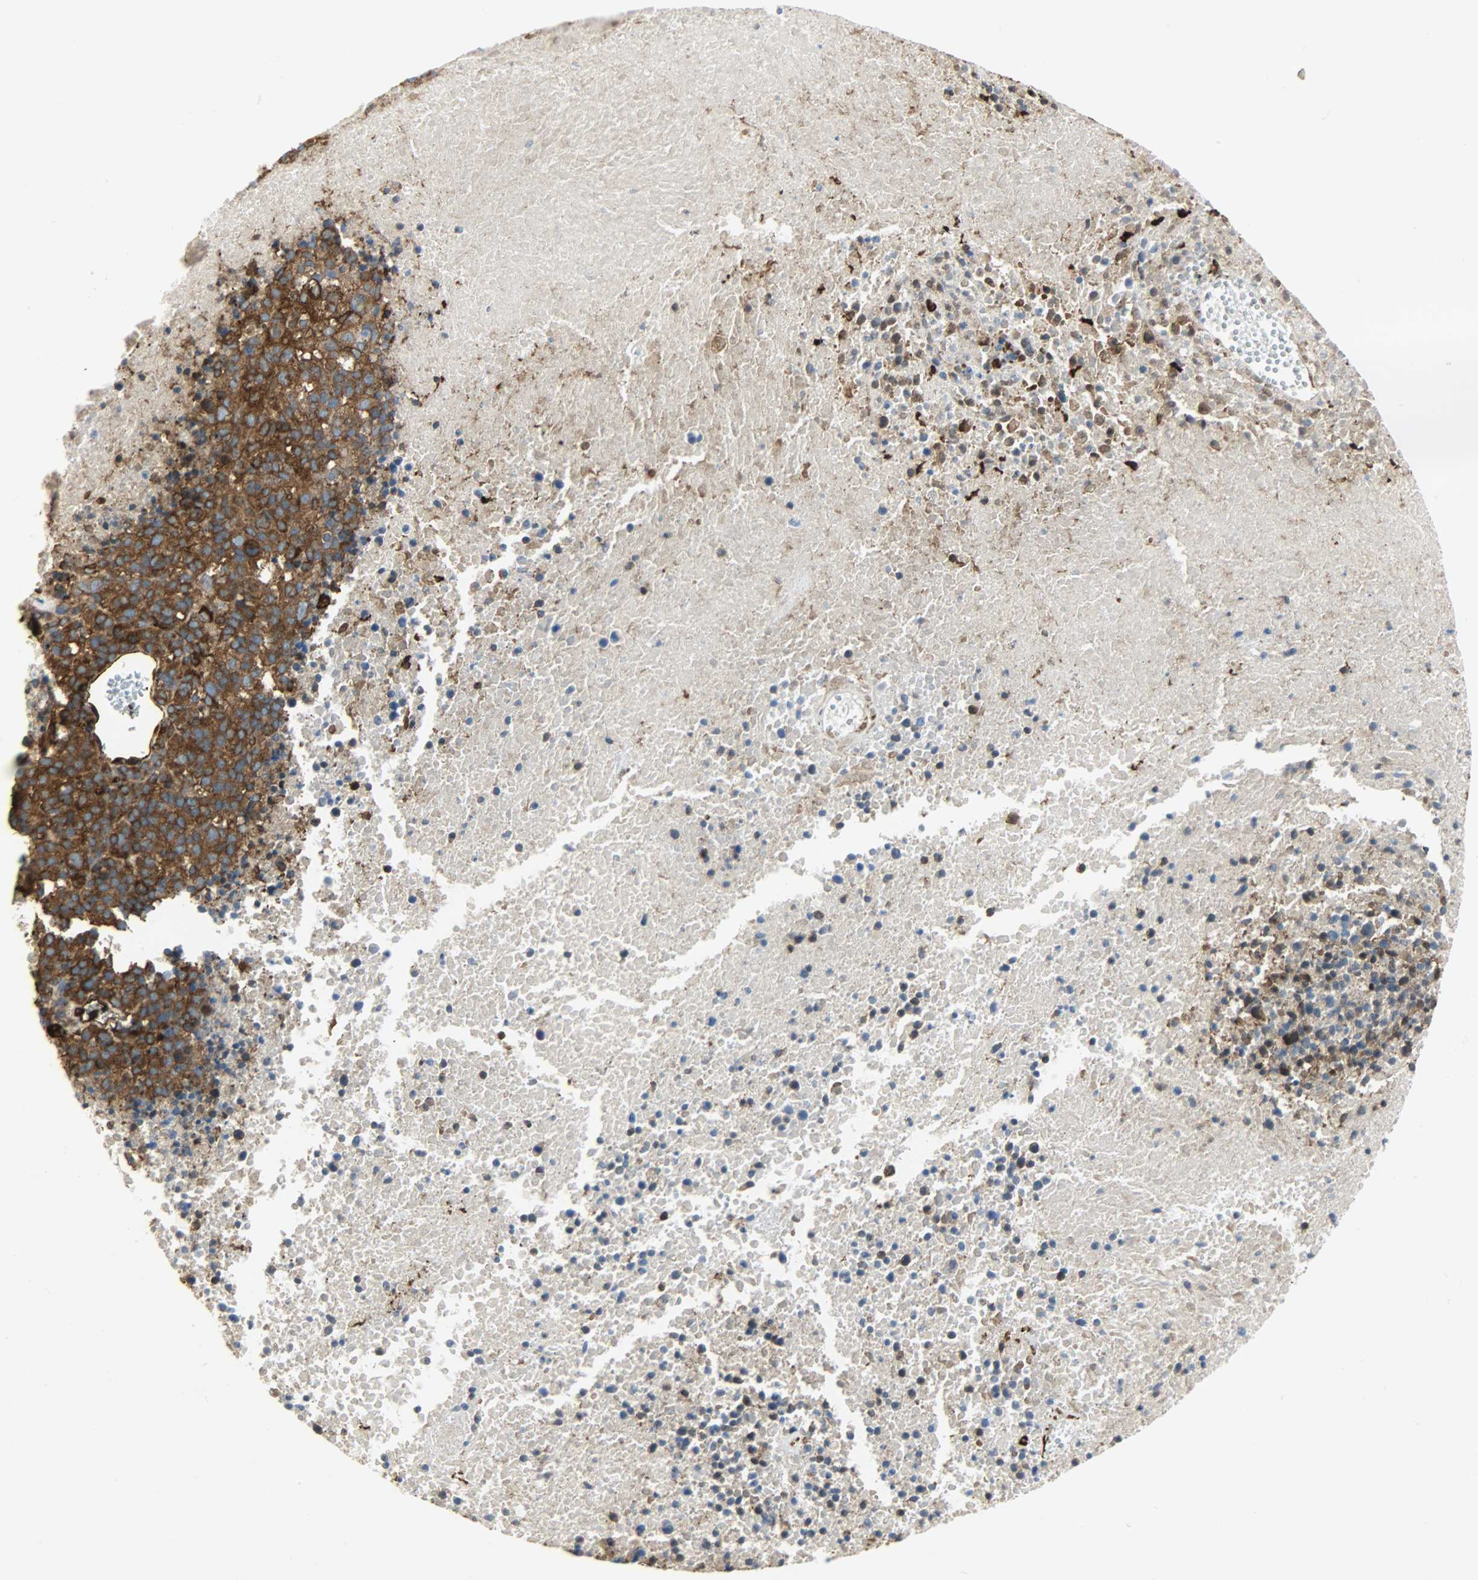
{"staining": {"intensity": "strong", "quantity": ">75%", "location": "cytoplasmic/membranous"}, "tissue": "melanoma", "cell_type": "Tumor cells", "image_type": "cancer", "snomed": [{"axis": "morphology", "description": "Malignant melanoma, Metastatic site"}, {"axis": "topography", "description": "Cerebral cortex"}], "caption": "Malignant melanoma (metastatic site) stained for a protein (brown) shows strong cytoplasmic/membranous positive staining in about >75% of tumor cells.", "gene": "VASP", "patient": {"sex": "female", "age": 52}}